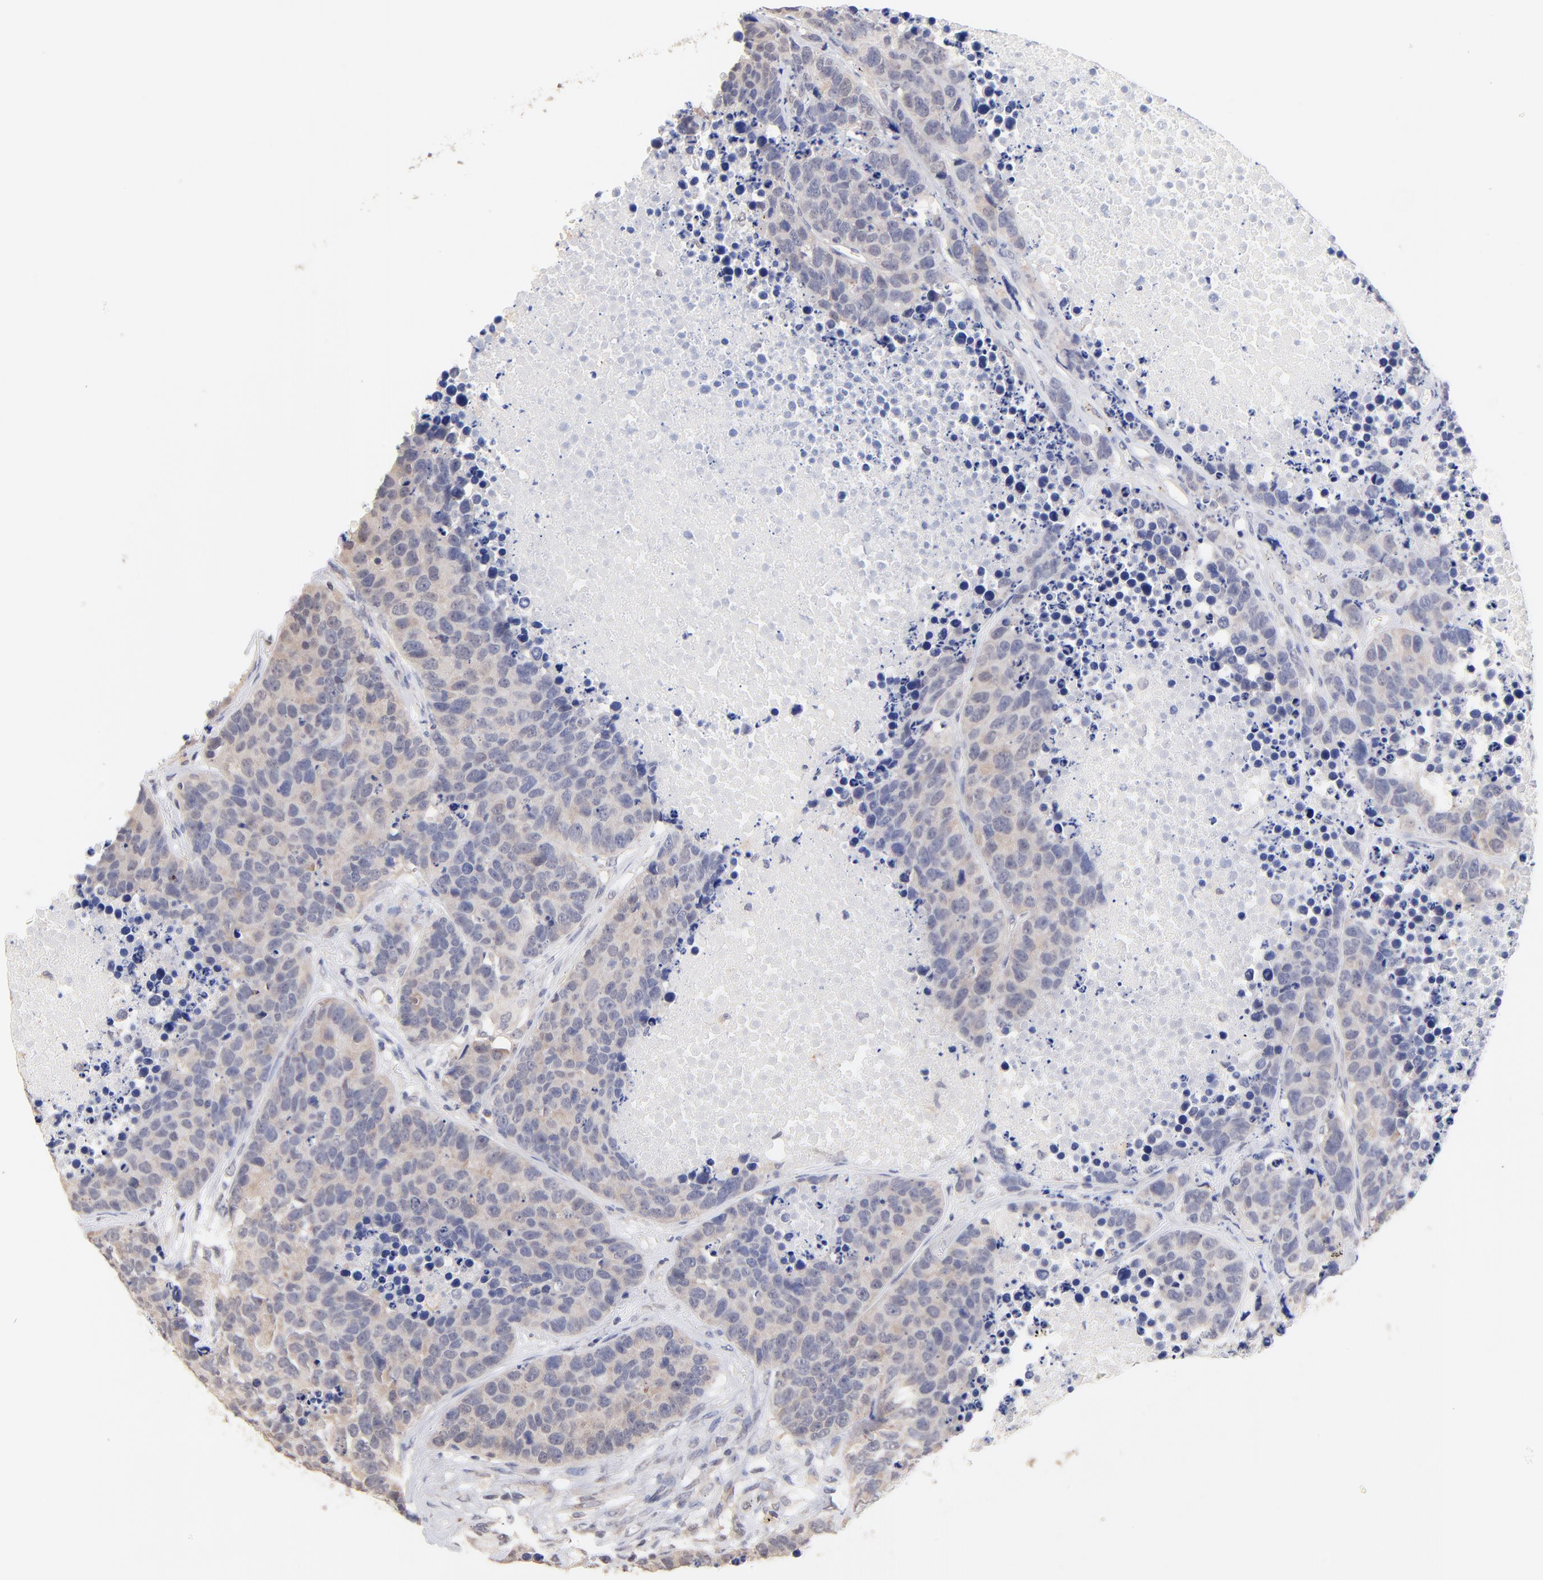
{"staining": {"intensity": "weak", "quantity": ">75%", "location": "cytoplasmic/membranous"}, "tissue": "carcinoid", "cell_type": "Tumor cells", "image_type": "cancer", "snomed": [{"axis": "morphology", "description": "Carcinoid, malignant, NOS"}, {"axis": "topography", "description": "Lung"}], "caption": "Immunohistochemical staining of human carcinoid (malignant) exhibits low levels of weak cytoplasmic/membranous protein positivity in about >75% of tumor cells. (DAB = brown stain, brightfield microscopy at high magnification).", "gene": "RIBC2", "patient": {"sex": "male", "age": 60}}